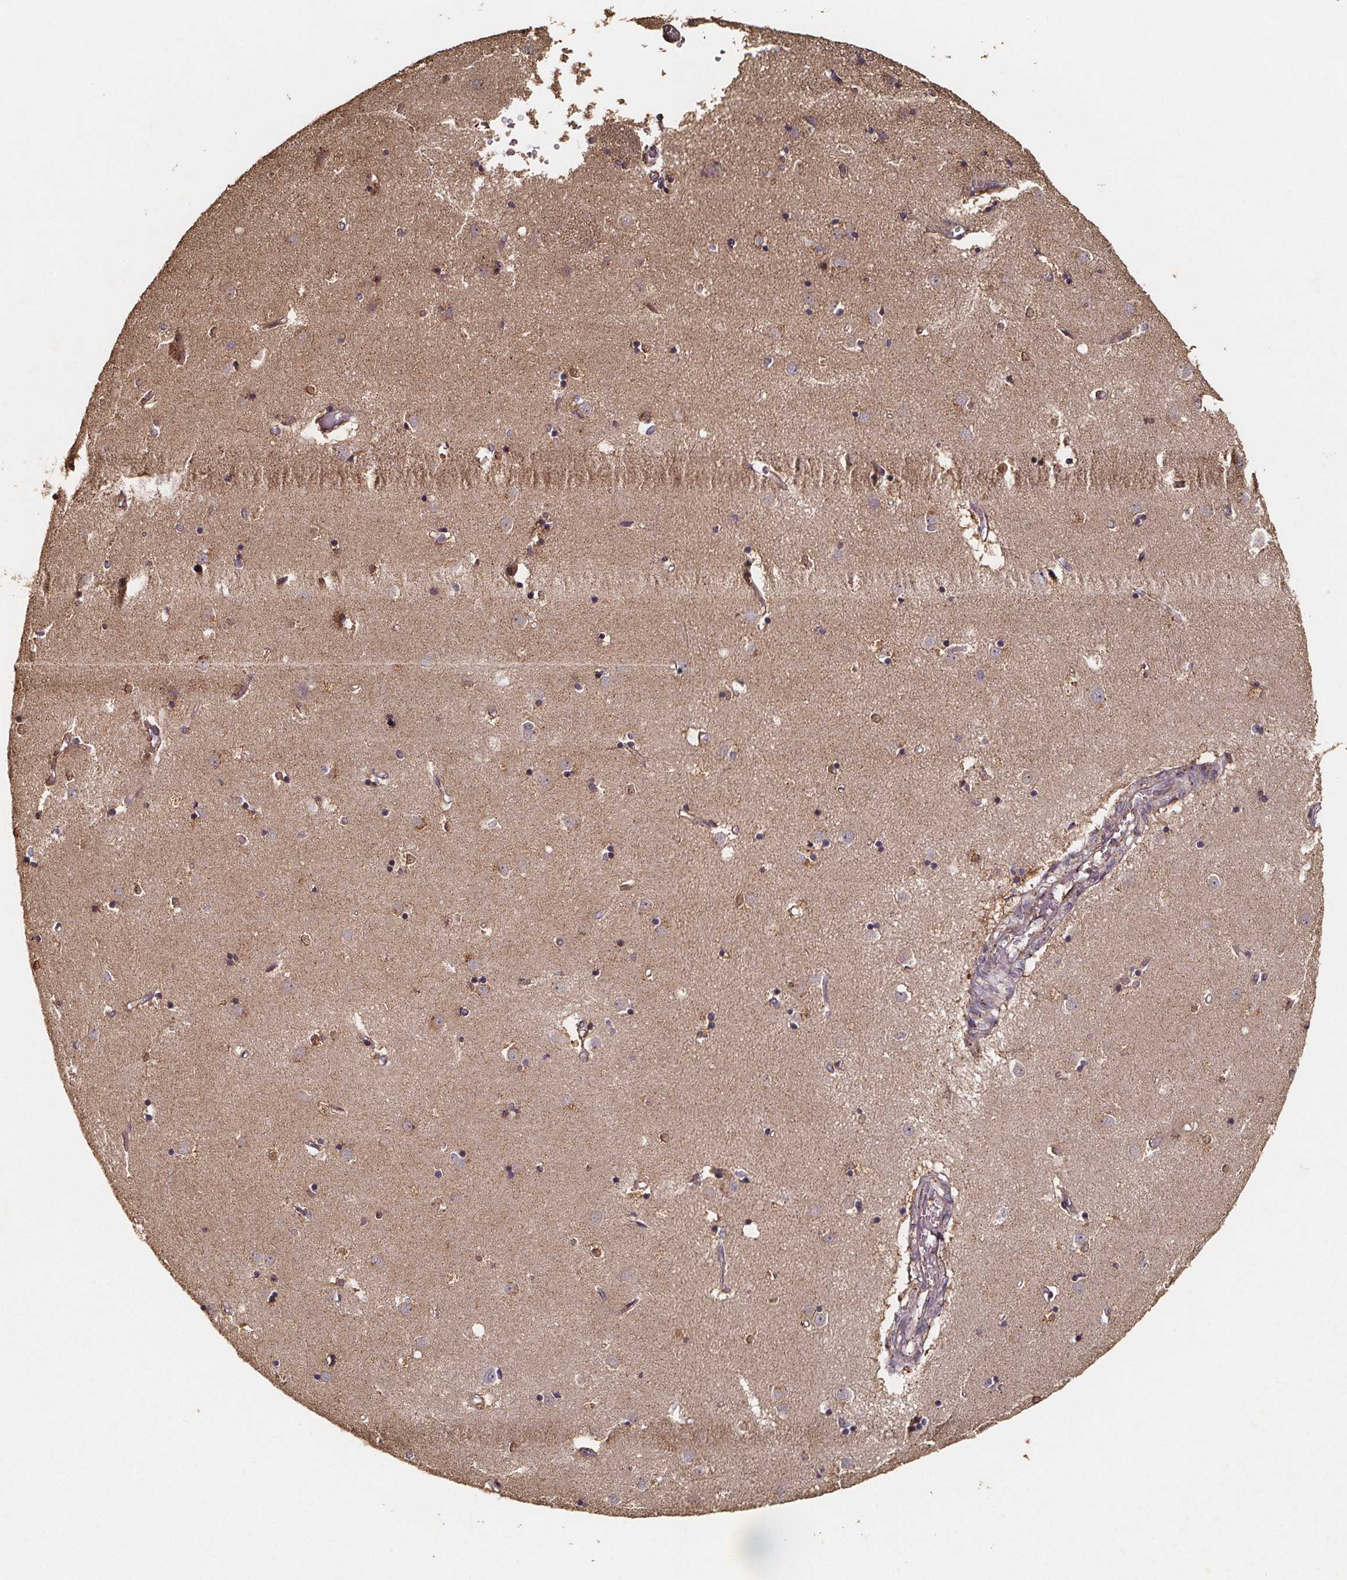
{"staining": {"intensity": "negative", "quantity": "none", "location": "none"}, "tissue": "caudate", "cell_type": "Glial cells", "image_type": "normal", "snomed": [{"axis": "morphology", "description": "Normal tissue, NOS"}, {"axis": "topography", "description": "Lateral ventricle wall"}], "caption": "The micrograph reveals no staining of glial cells in normal caudate. (DAB immunohistochemistry (IHC), high magnification).", "gene": "ZNF879", "patient": {"sex": "male", "age": 54}}